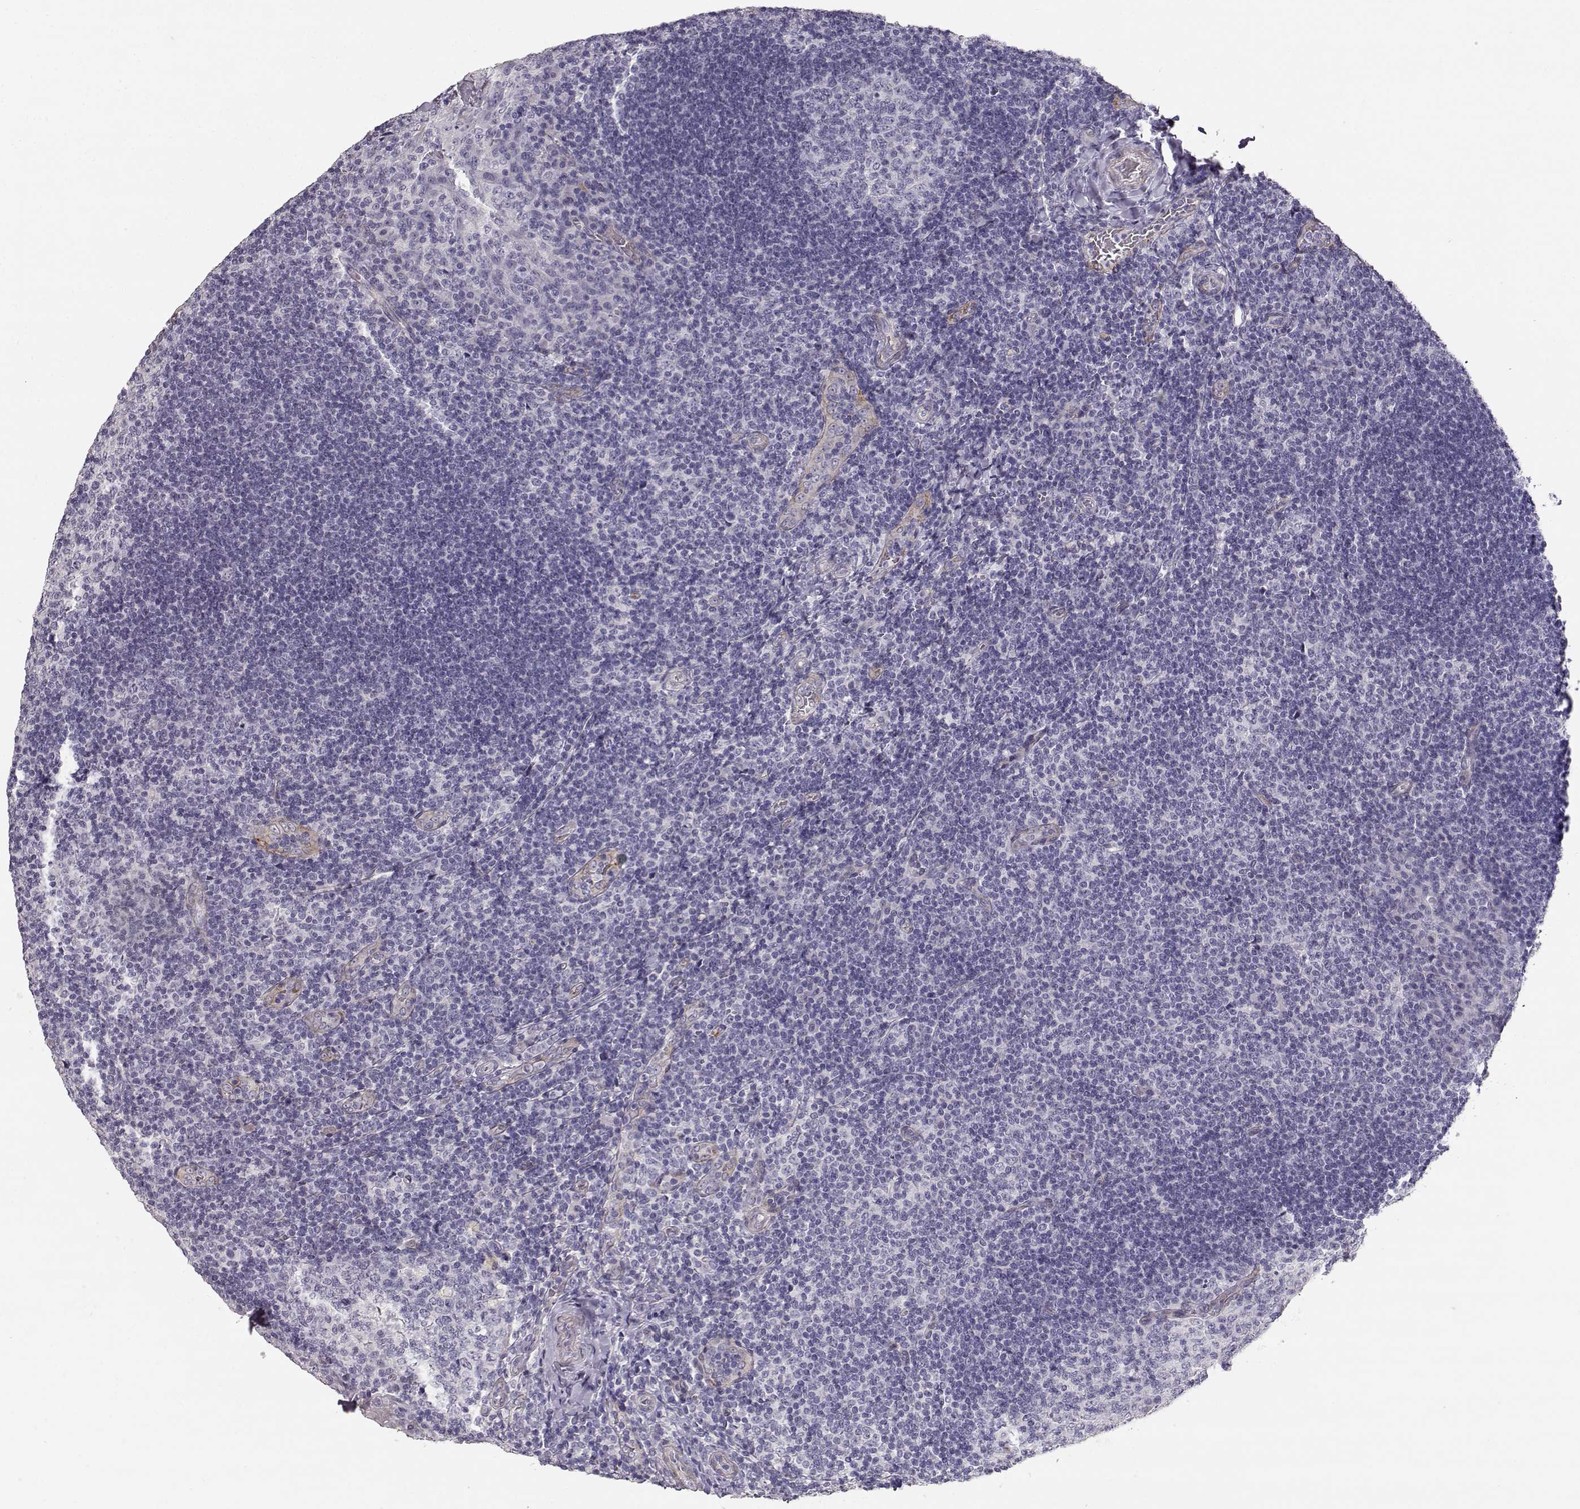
{"staining": {"intensity": "negative", "quantity": "none", "location": "none"}, "tissue": "tonsil", "cell_type": "Germinal center cells", "image_type": "normal", "snomed": [{"axis": "morphology", "description": "Normal tissue, NOS"}, {"axis": "topography", "description": "Tonsil"}], "caption": "A high-resolution micrograph shows immunohistochemistry (IHC) staining of normal tonsil, which shows no significant expression in germinal center cells. Brightfield microscopy of IHC stained with DAB (brown) and hematoxylin (blue), captured at high magnification.", "gene": "LAMC1", "patient": {"sex": "male", "age": 17}}